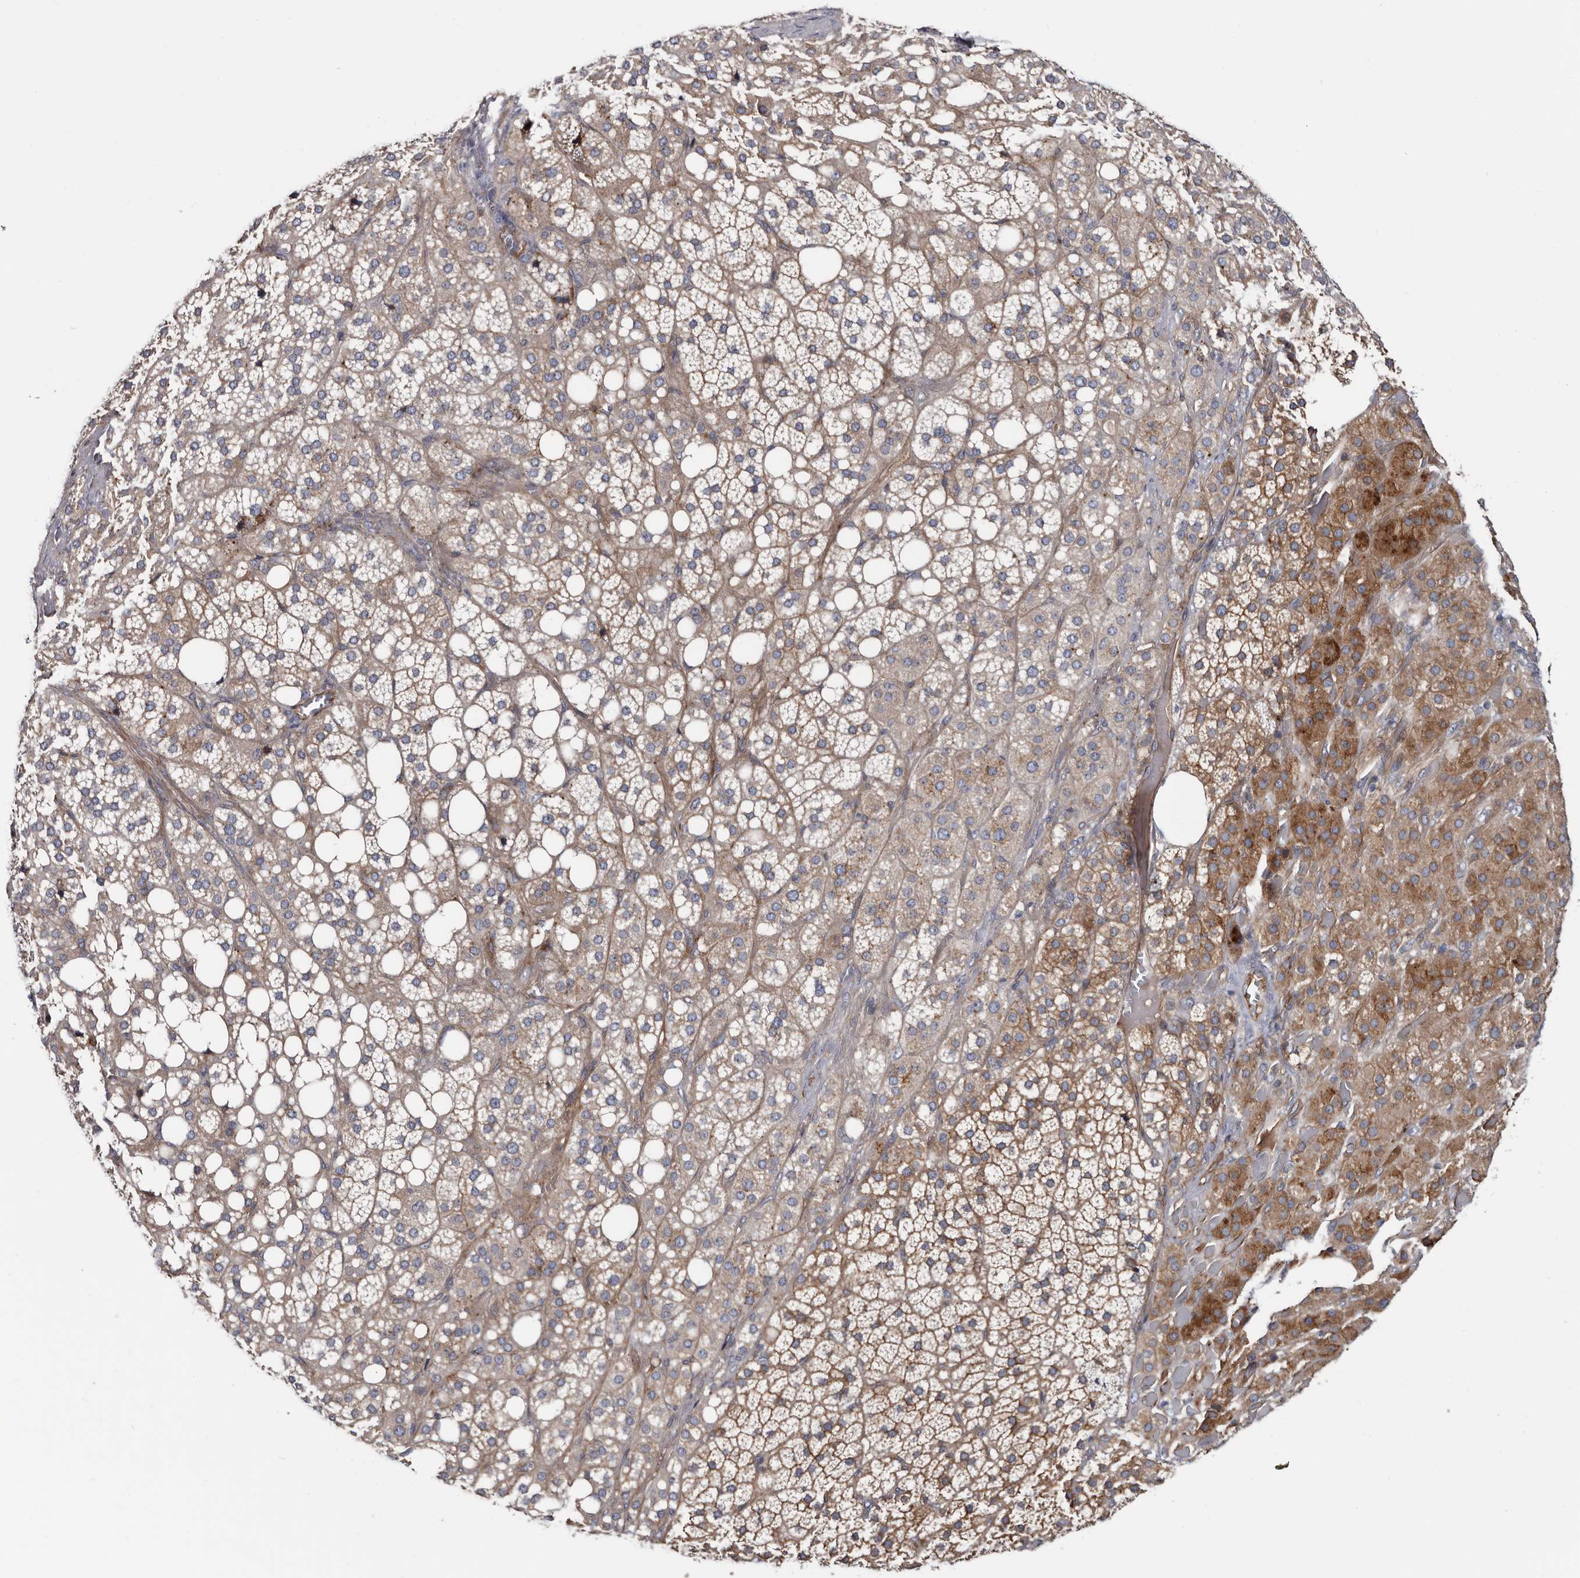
{"staining": {"intensity": "moderate", "quantity": ">75%", "location": "cytoplasmic/membranous"}, "tissue": "adrenal gland", "cell_type": "Glandular cells", "image_type": "normal", "snomed": [{"axis": "morphology", "description": "Normal tissue, NOS"}, {"axis": "topography", "description": "Adrenal gland"}], "caption": "An image showing moderate cytoplasmic/membranous staining in about >75% of glandular cells in unremarkable adrenal gland, as visualized by brown immunohistochemical staining.", "gene": "TSPAN17", "patient": {"sex": "female", "age": 59}}